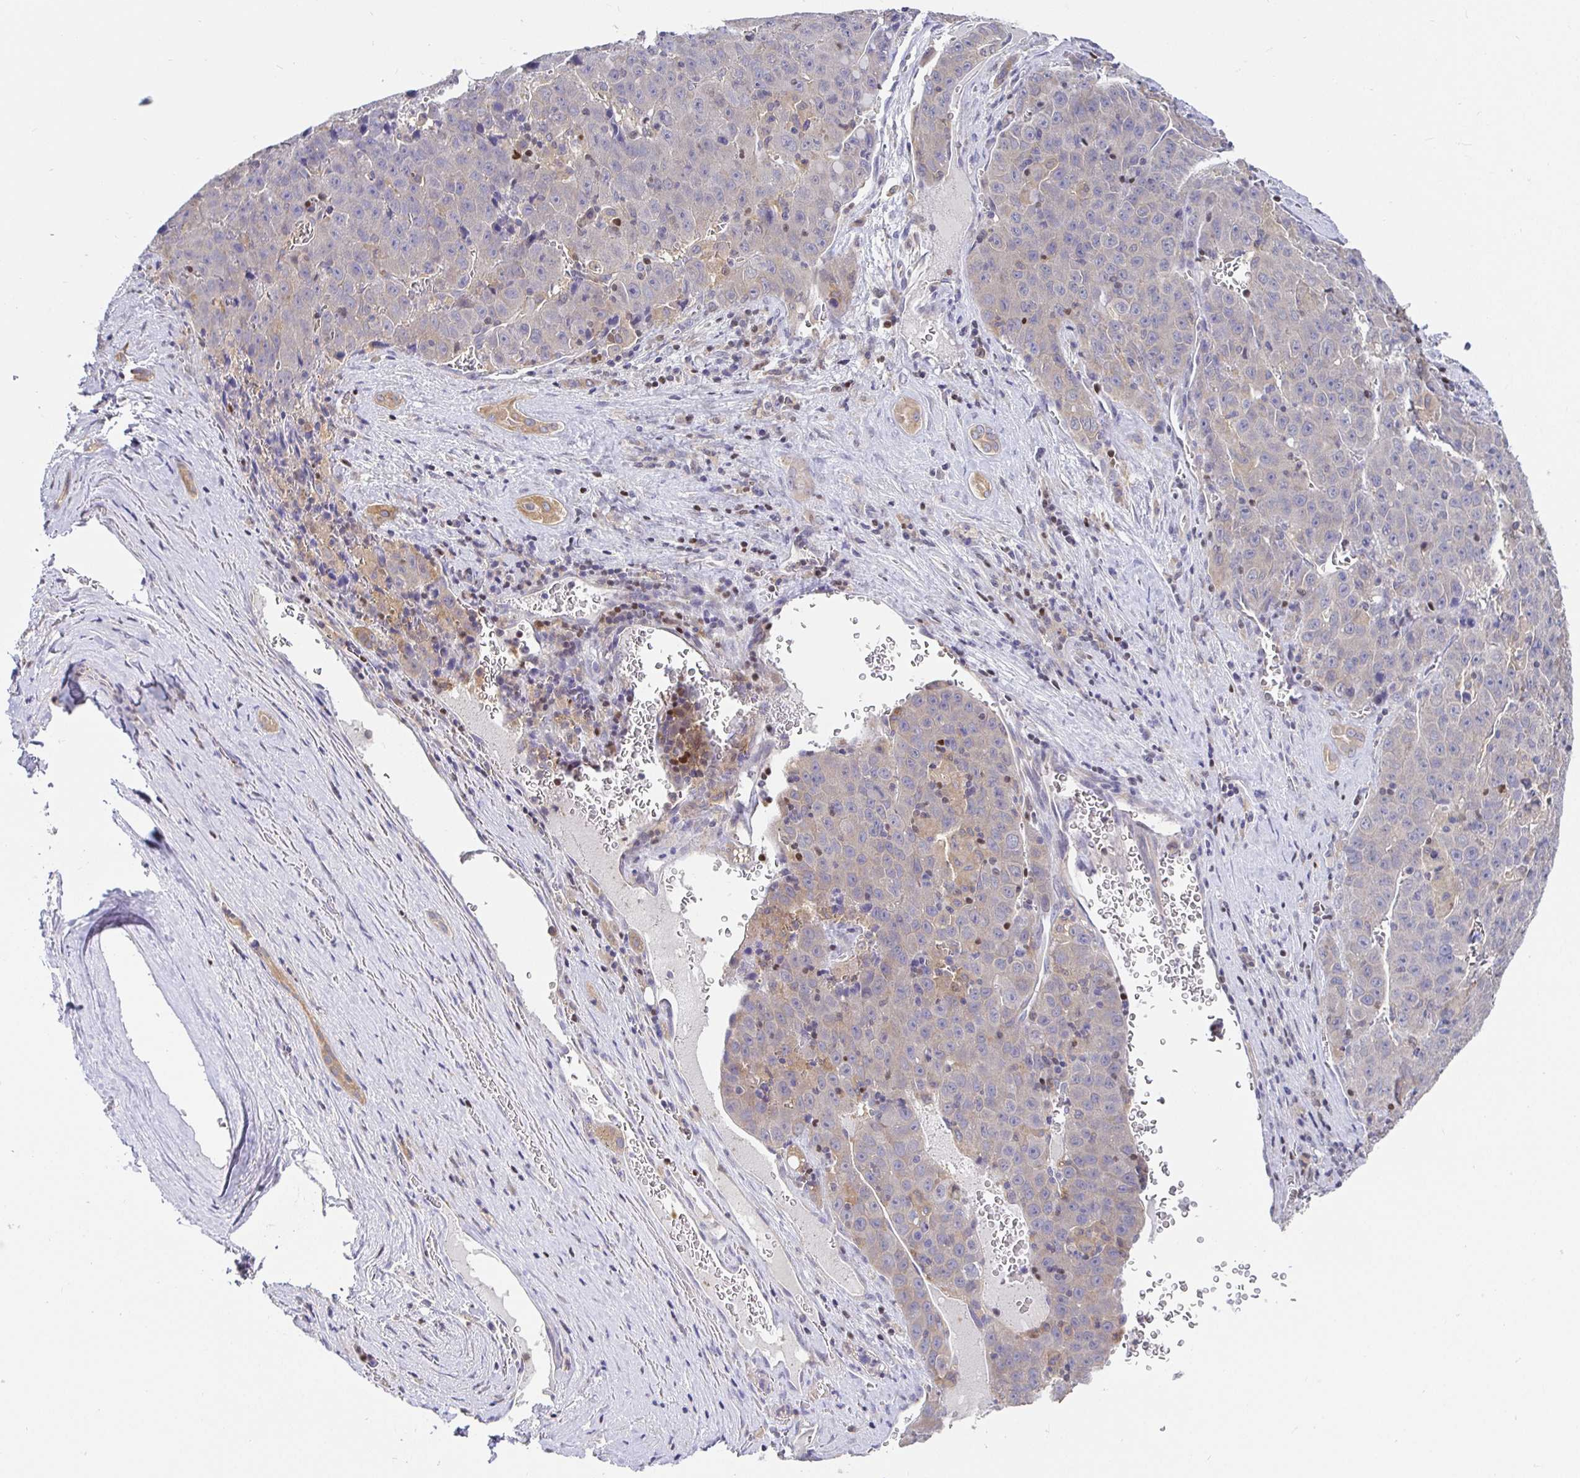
{"staining": {"intensity": "negative", "quantity": "none", "location": "none"}, "tissue": "liver cancer", "cell_type": "Tumor cells", "image_type": "cancer", "snomed": [{"axis": "morphology", "description": "Carcinoma, Hepatocellular, NOS"}, {"axis": "topography", "description": "Liver"}], "caption": "DAB (3,3'-diaminobenzidine) immunohistochemical staining of hepatocellular carcinoma (liver) displays no significant staining in tumor cells.", "gene": "SATB1", "patient": {"sex": "female", "age": 53}}